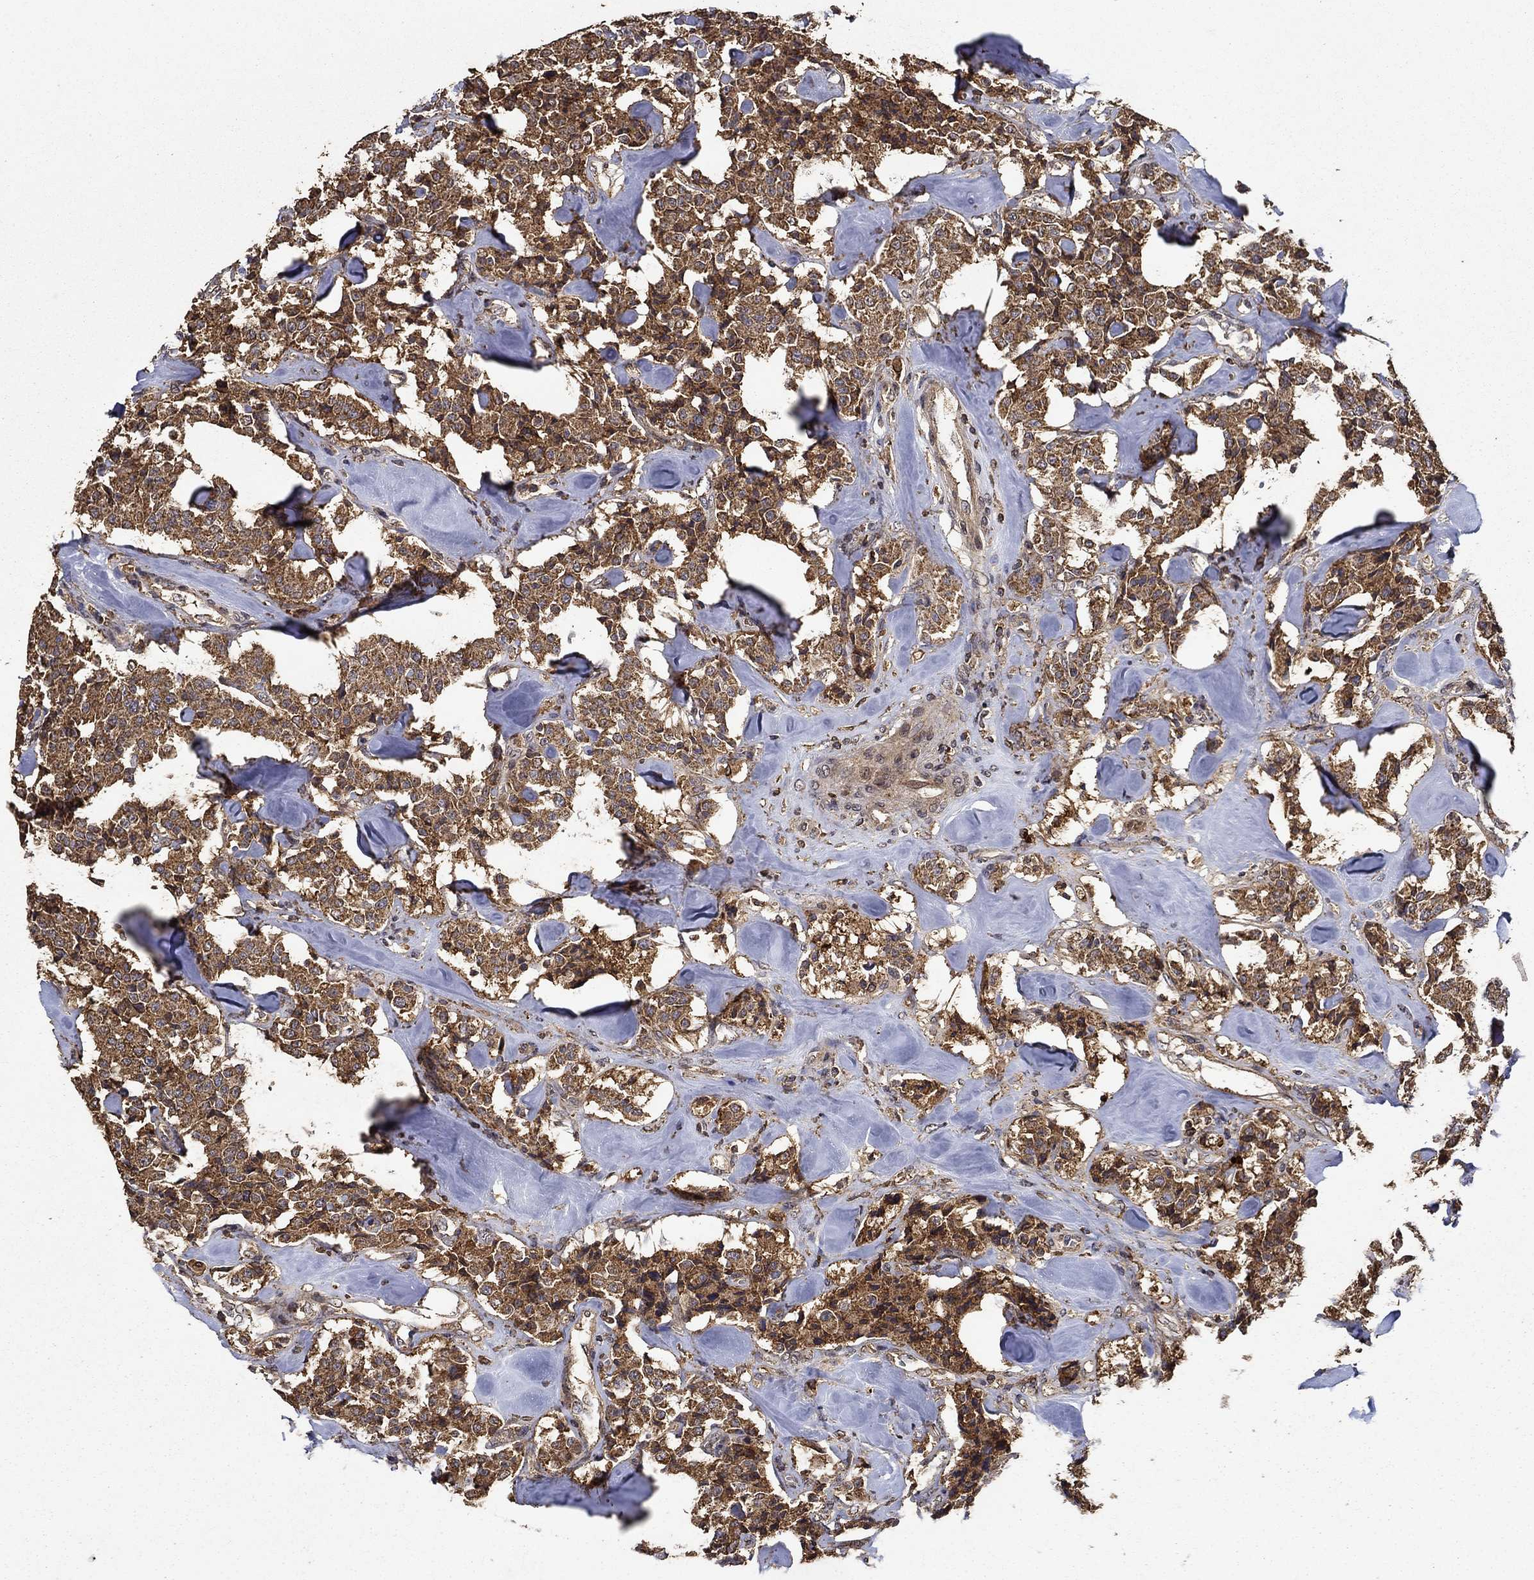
{"staining": {"intensity": "strong", "quantity": ">75%", "location": "cytoplasmic/membranous"}, "tissue": "carcinoid", "cell_type": "Tumor cells", "image_type": "cancer", "snomed": [{"axis": "morphology", "description": "Carcinoid, malignant, NOS"}, {"axis": "topography", "description": "Pancreas"}], "caption": "Malignant carcinoid was stained to show a protein in brown. There is high levels of strong cytoplasmic/membranous staining in about >75% of tumor cells.", "gene": "IFRD1", "patient": {"sex": "male", "age": 41}}